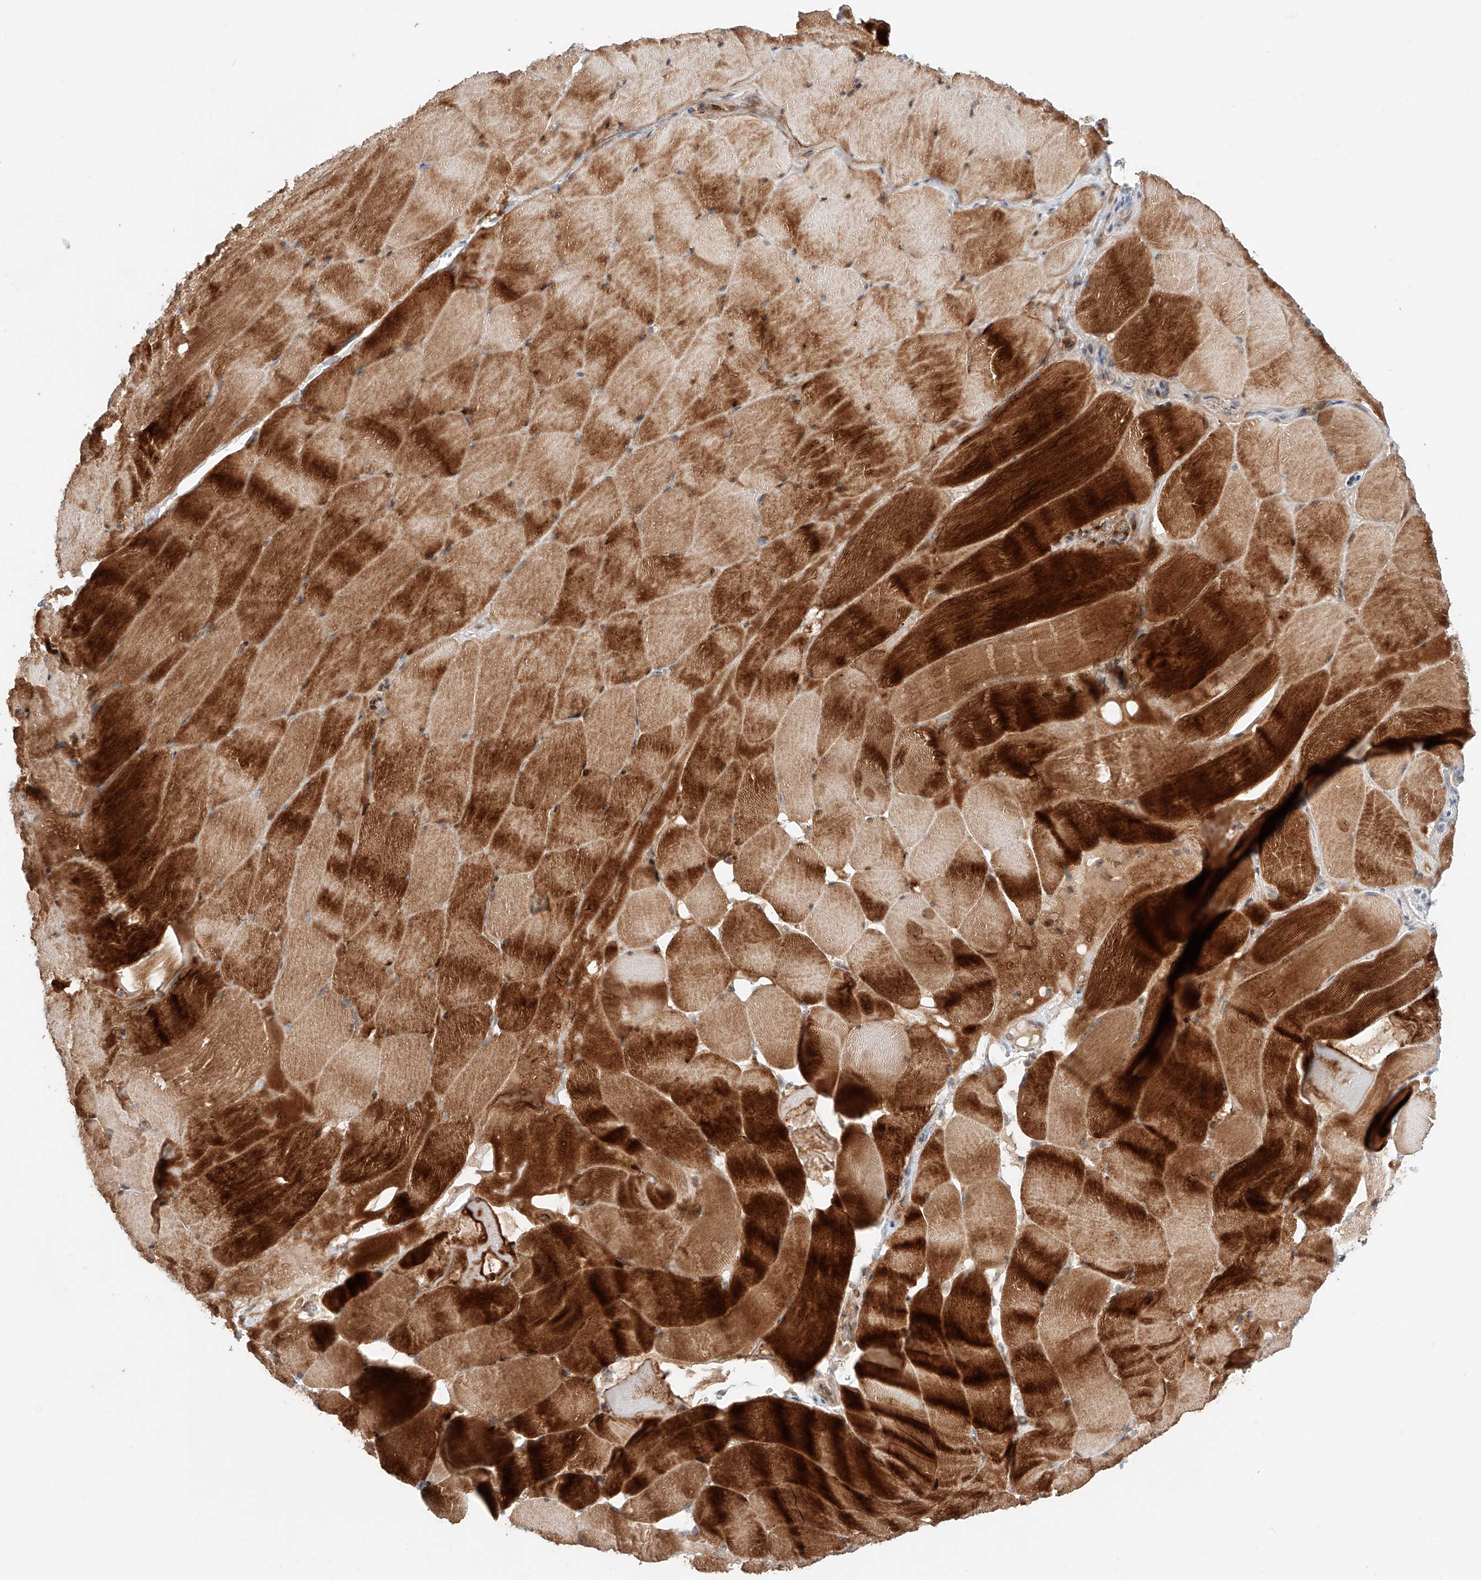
{"staining": {"intensity": "strong", "quantity": ">75%", "location": "cytoplasmic/membranous"}, "tissue": "skeletal muscle", "cell_type": "Myocytes", "image_type": "normal", "snomed": [{"axis": "morphology", "description": "Normal tissue, NOS"}, {"axis": "topography", "description": "Skeletal muscle"}], "caption": "IHC image of benign human skeletal muscle stained for a protein (brown), which displays high levels of strong cytoplasmic/membranous expression in approximately >75% of myocytes.", "gene": "XPNPEP1", "patient": {"sex": "male", "age": 62}}